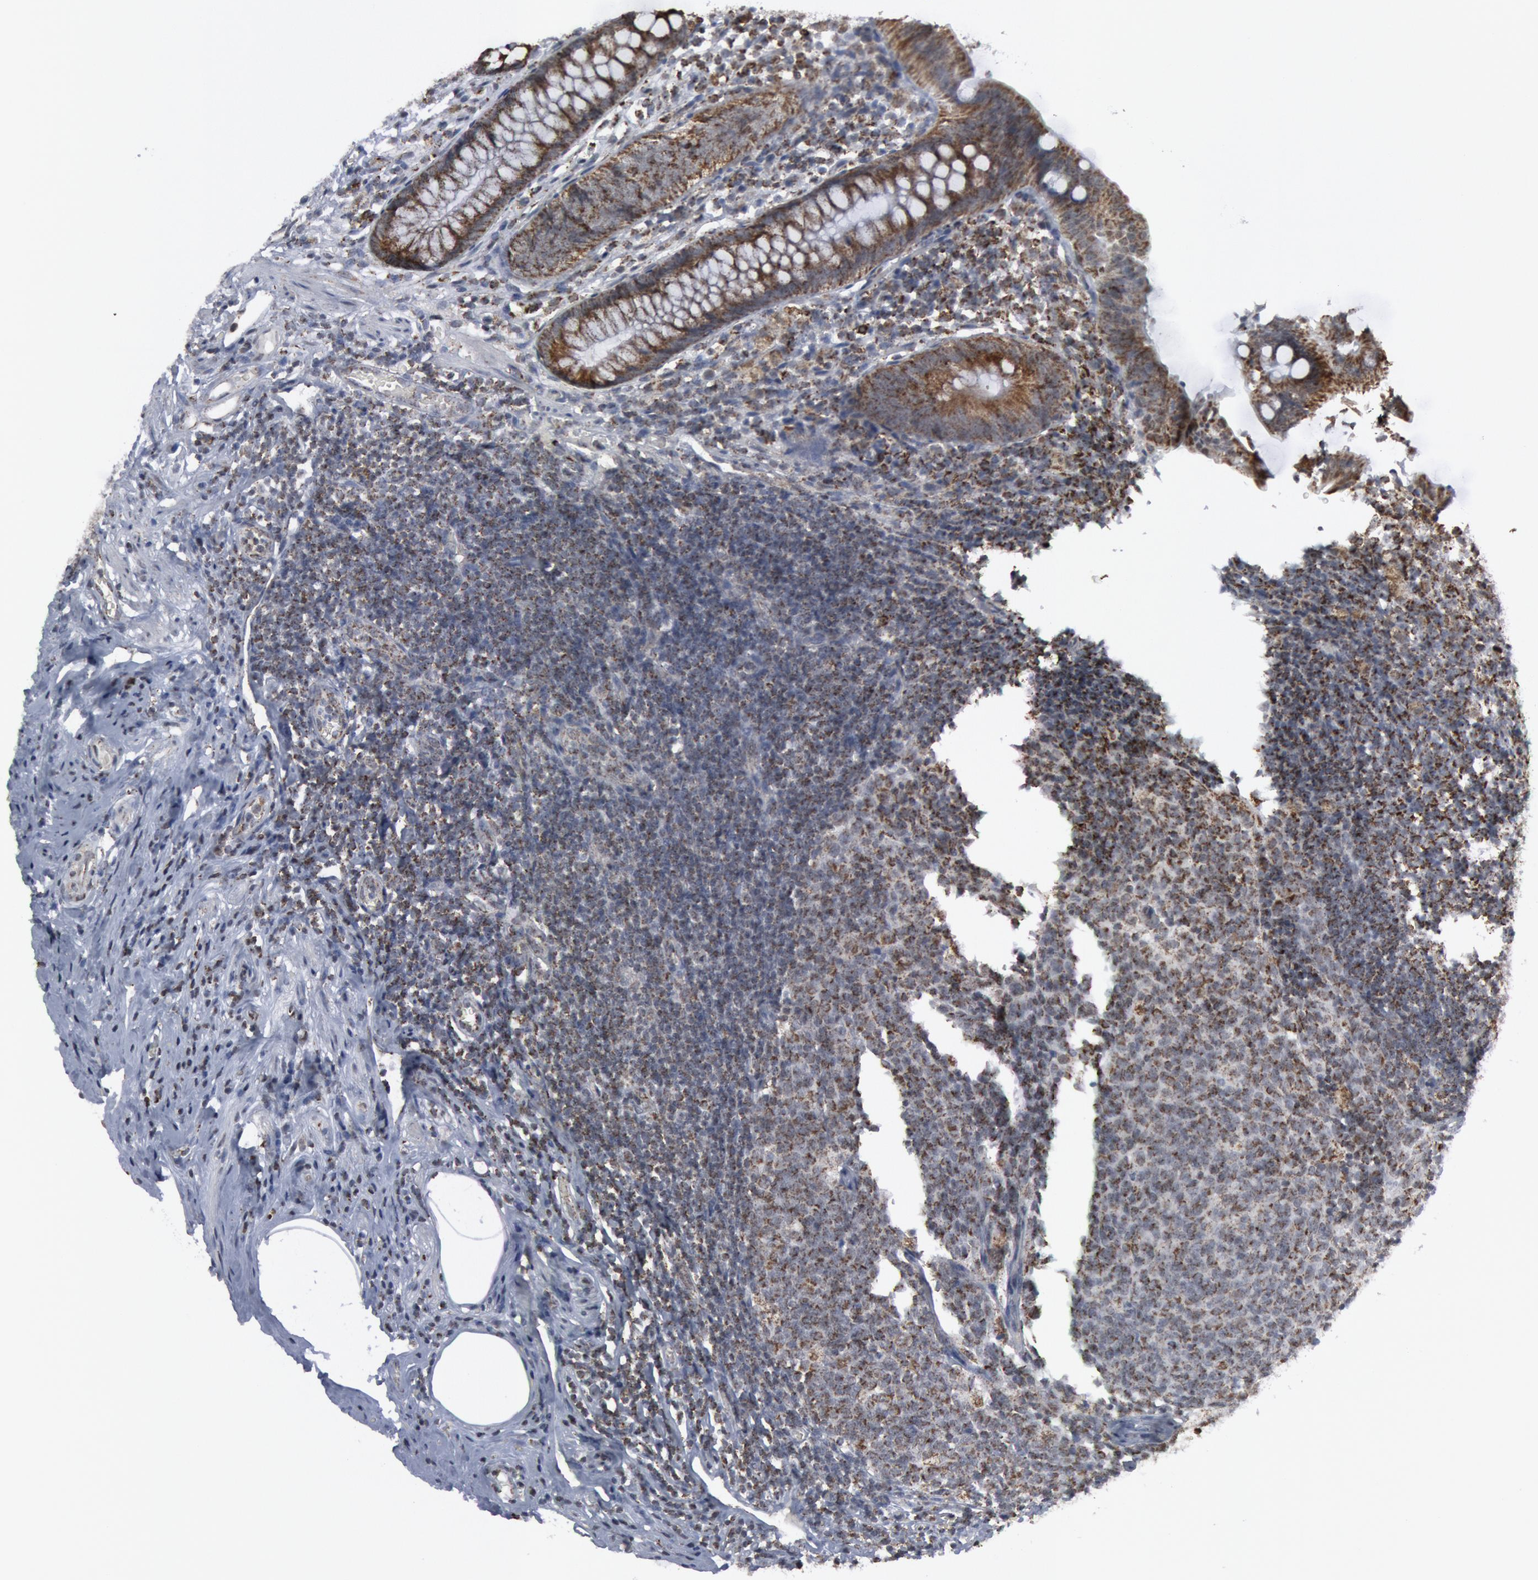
{"staining": {"intensity": "moderate", "quantity": ">75%", "location": "cytoplasmic/membranous"}, "tissue": "appendix", "cell_type": "Glandular cells", "image_type": "normal", "snomed": [{"axis": "morphology", "description": "Normal tissue, NOS"}, {"axis": "topography", "description": "Appendix"}], "caption": "This histopathology image exhibits IHC staining of unremarkable appendix, with medium moderate cytoplasmic/membranous expression in about >75% of glandular cells.", "gene": "CASP9", "patient": {"sex": "male", "age": 38}}